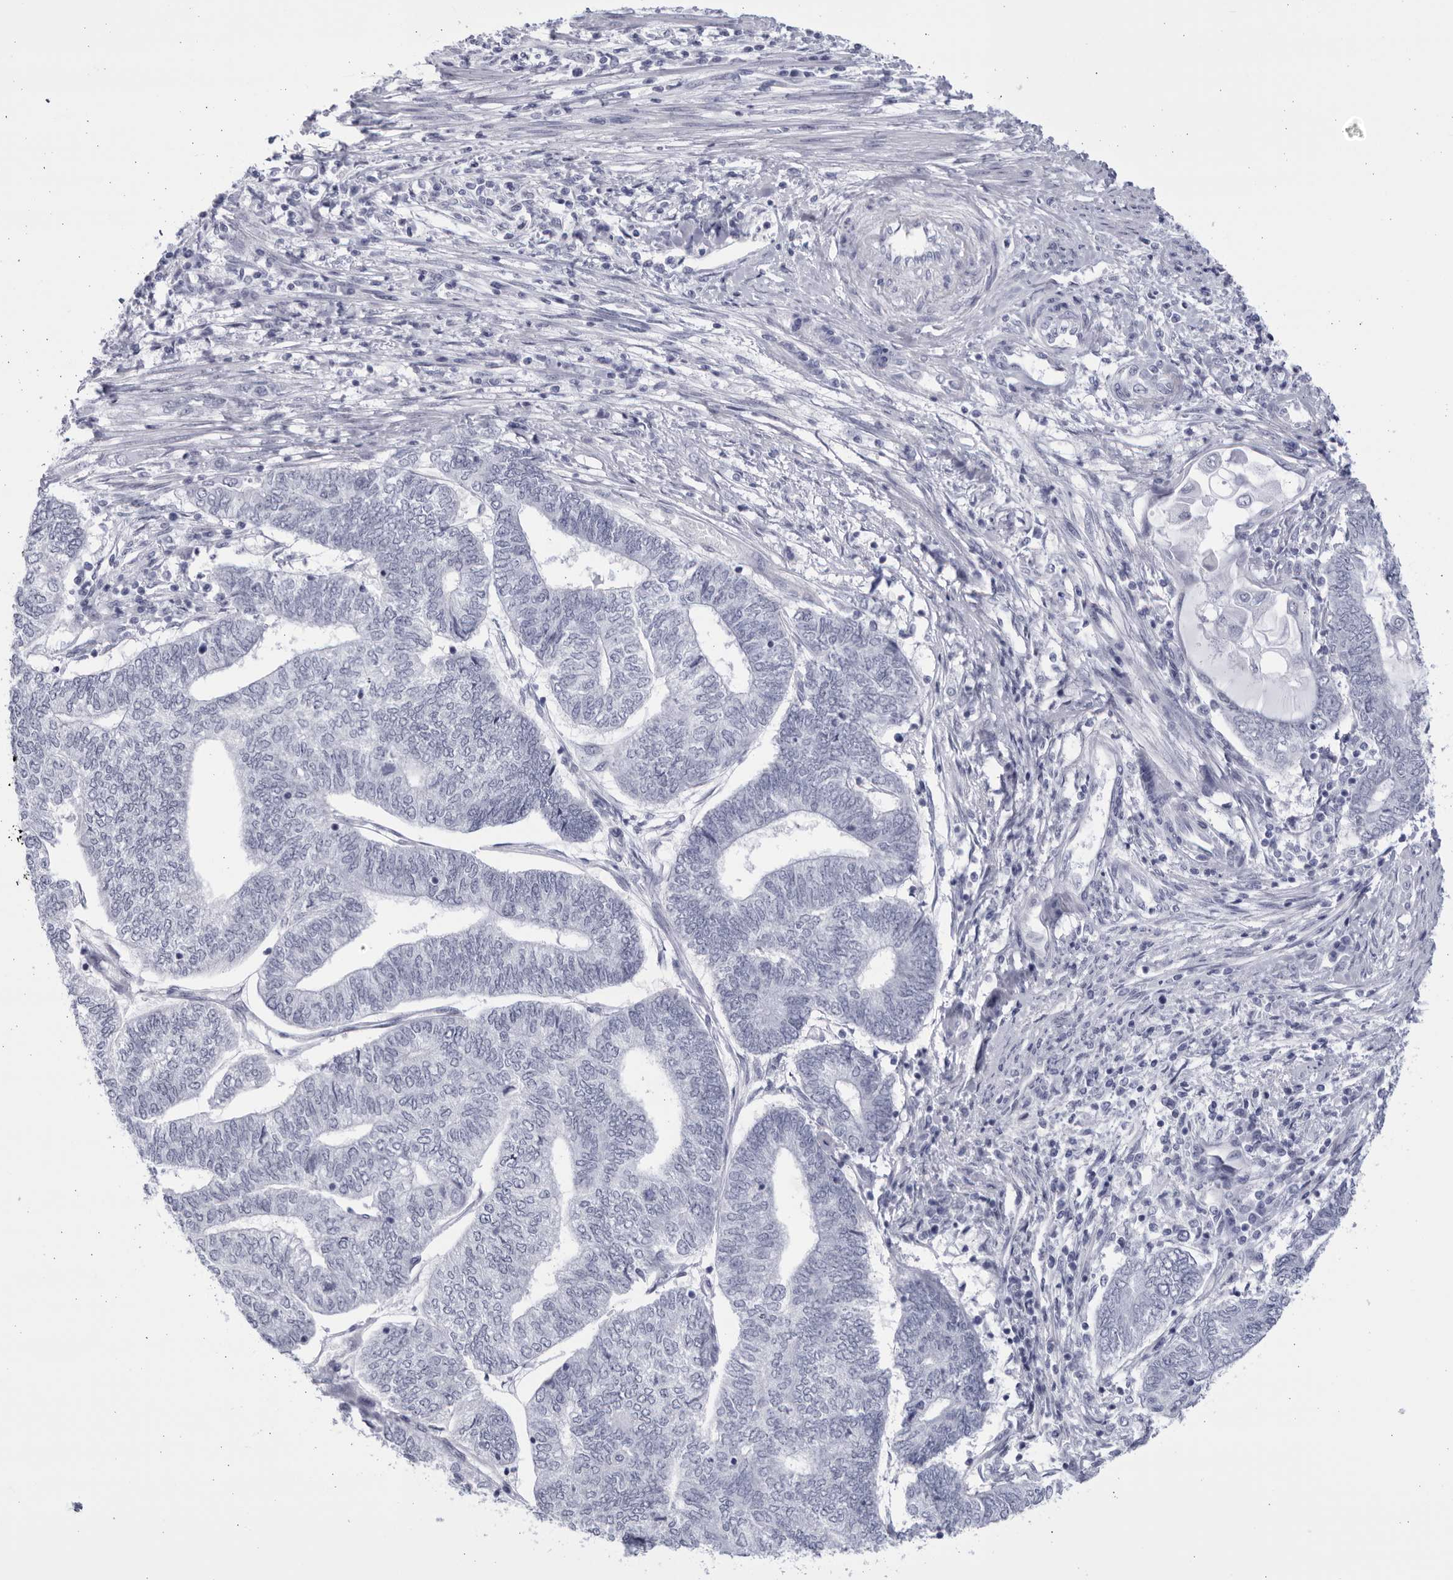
{"staining": {"intensity": "negative", "quantity": "none", "location": "none"}, "tissue": "endometrial cancer", "cell_type": "Tumor cells", "image_type": "cancer", "snomed": [{"axis": "morphology", "description": "Adenocarcinoma, NOS"}, {"axis": "topography", "description": "Uterus"}, {"axis": "topography", "description": "Endometrium"}], "caption": "This is an immunohistochemistry micrograph of human endometrial adenocarcinoma. There is no positivity in tumor cells.", "gene": "CCDC181", "patient": {"sex": "female", "age": 70}}